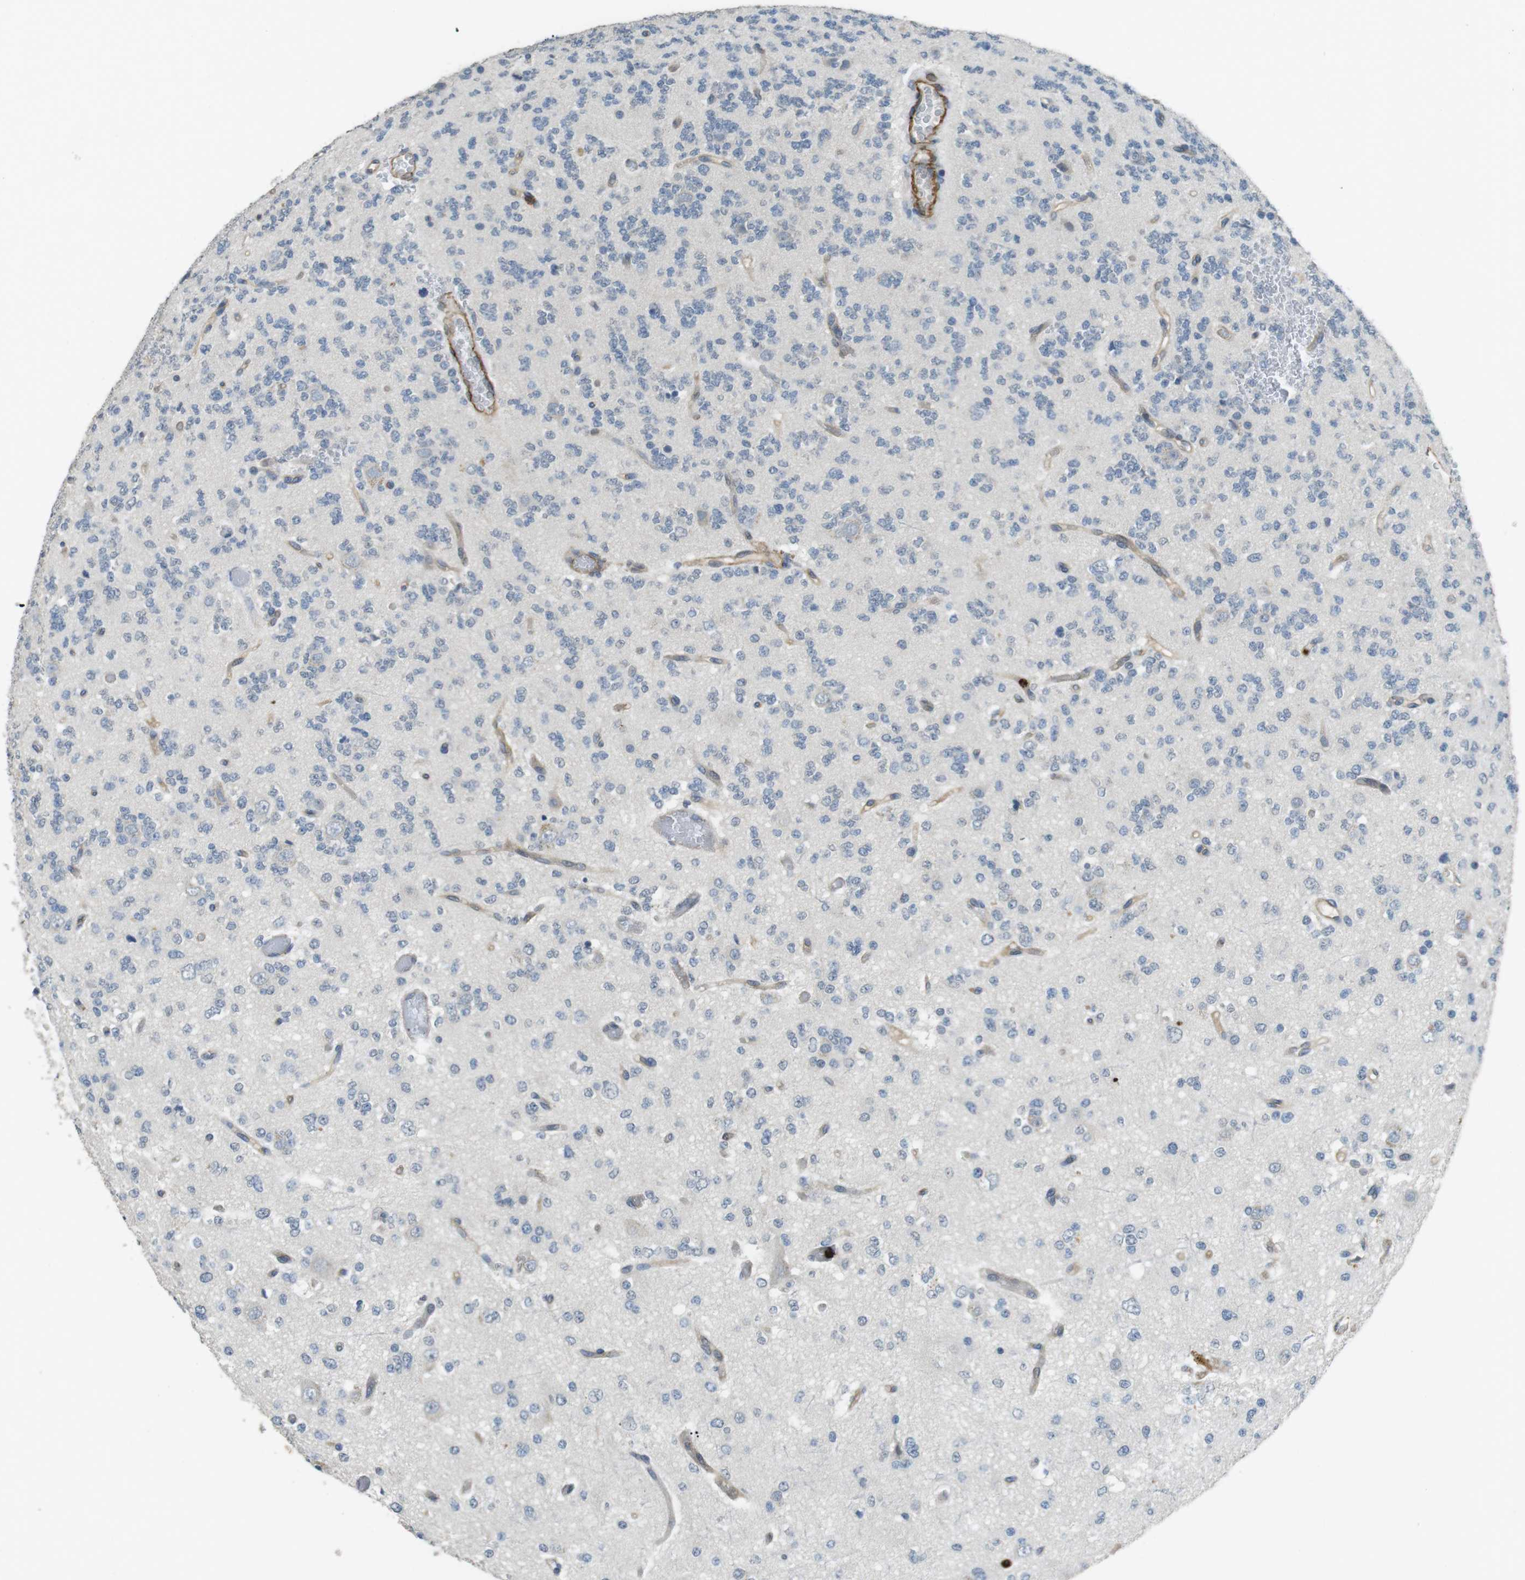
{"staining": {"intensity": "negative", "quantity": "none", "location": "none"}, "tissue": "glioma", "cell_type": "Tumor cells", "image_type": "cancer", "snomed": [{"axis": "morphology", "description": "Glioma, malignant, Low grade"}, {"axis": "topography", "description": "Brain"}], "caption": "Immunohistochemical staining of human malignant low-grade glioma reveals no significant positivity in tumor cells.", "gene": "GZMM", "patient": {"sex": "male", "age": 38}}